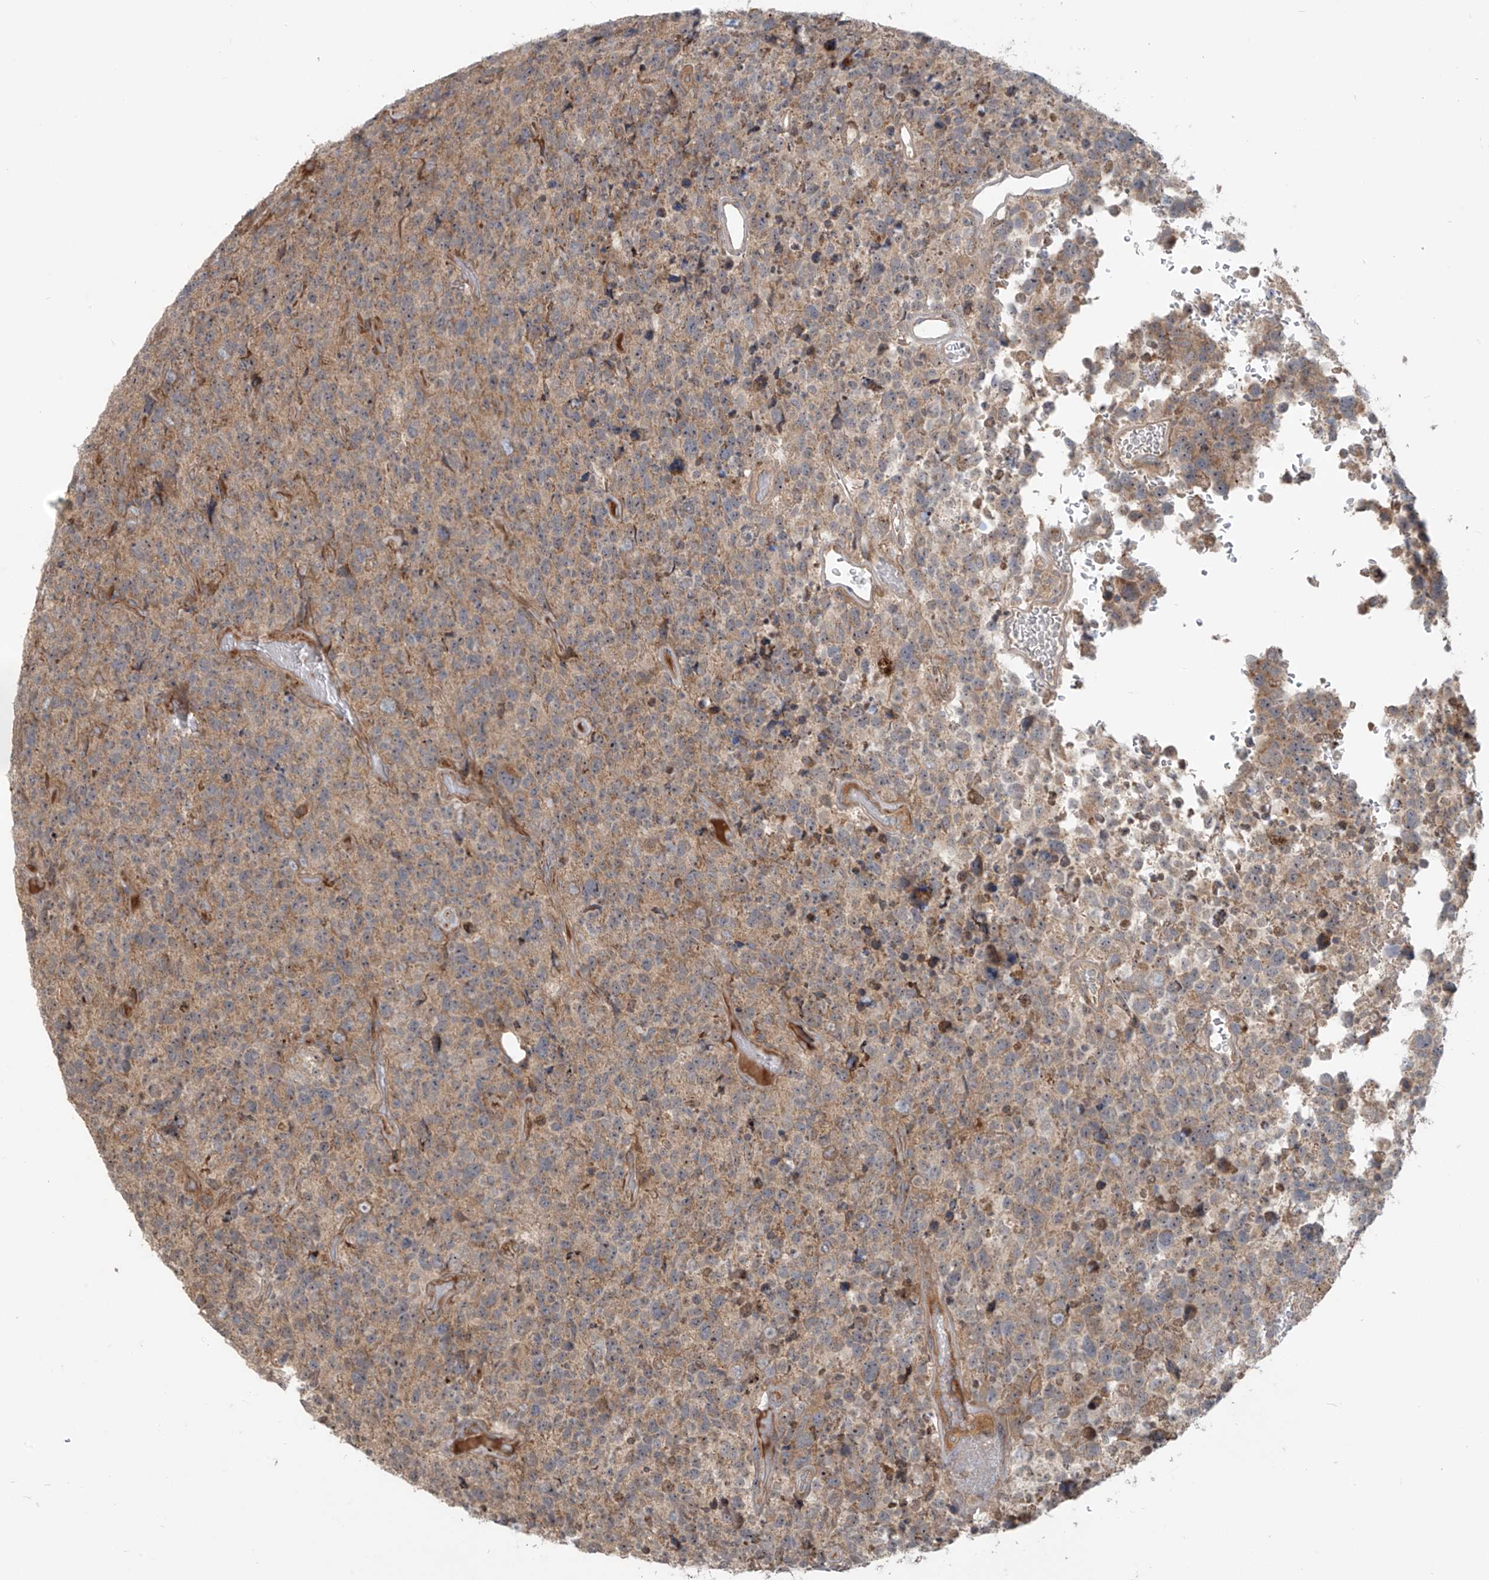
{"staining": {"intensity": "weak", "quantity": "25%-75%", "location": "cytoplasmic/membranous"}, "tissue": "glioma", "cell_type": "Tumor cells", "image_type": "cancer", "snomed": [{"axis": "morphology", "description": "Glioma, malignant, High grade"}, {"axis": "topography", "description": "Brain"}], "caption": "Immunohistochemistry (IHC) of glioma reveals low levels of weak cytoplasmic/membranous expression in approximately 25%-75% of tumor cells. The staining is performed using DAB brown chromogen to label protein expression. The nuclei are counter-stained blue using hematoxylin.", "gene": "KATNIP", "patient": {"sex": "male", "age": 69}}